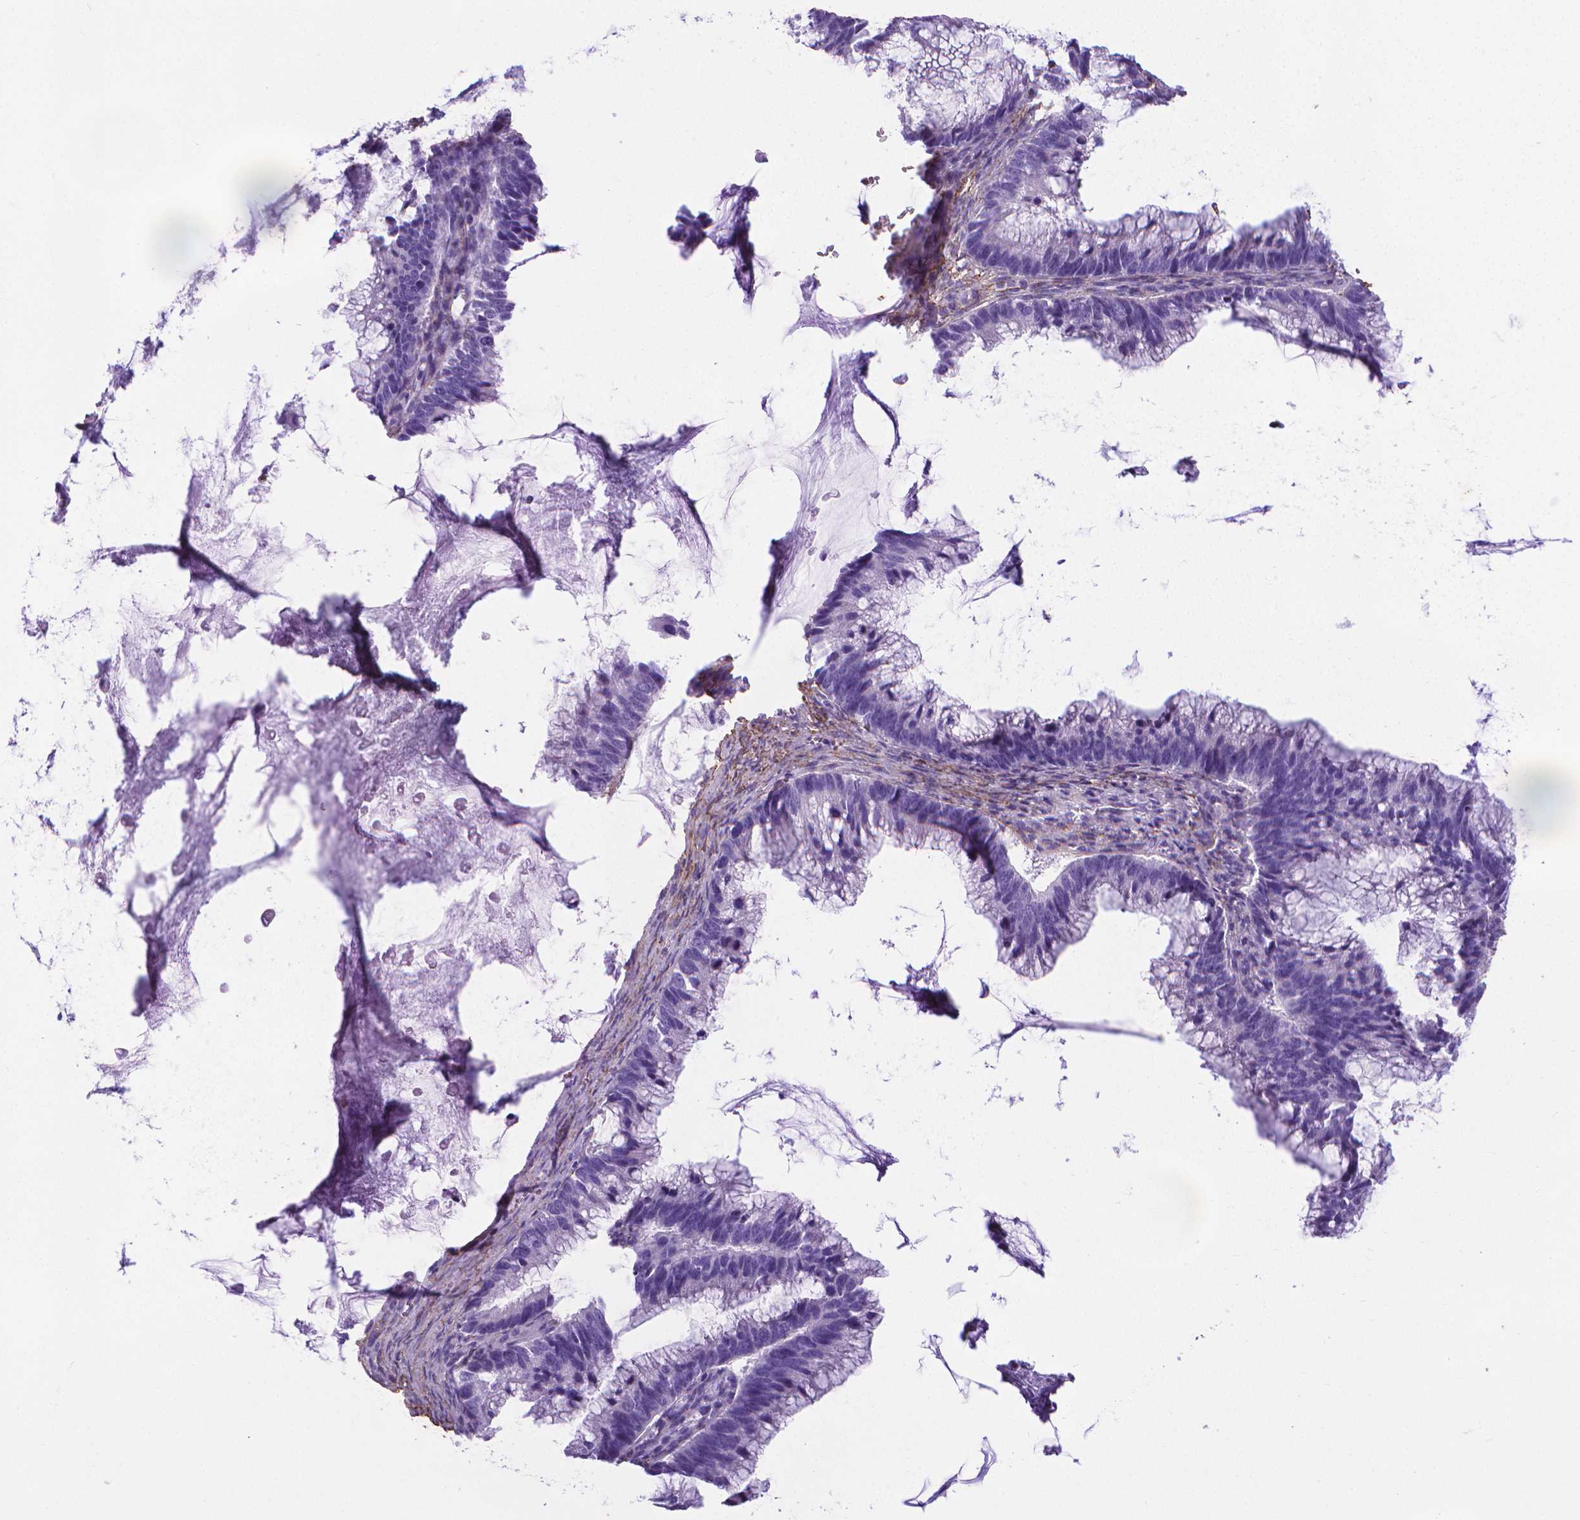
{"staining": {"intensity": "negative", "quantity": "none", "location": "none"}, "tissue": "ovarian cancer", "cell_type": "Tumor cells", "image_type": "cancer", "snomed": [{"axis": "morphology", "description": "Cystadenocarcinoma, mucinous, NOS"}, {"axis": "topography", "description": "Ovary"}], "caption": "IHC micrograph of ovarian cancer stained for a protein (brown), which exhibits no positivity in tumor cells.", "gene": "MFAP2", "patient": {"sex": "female", "age": 38}}